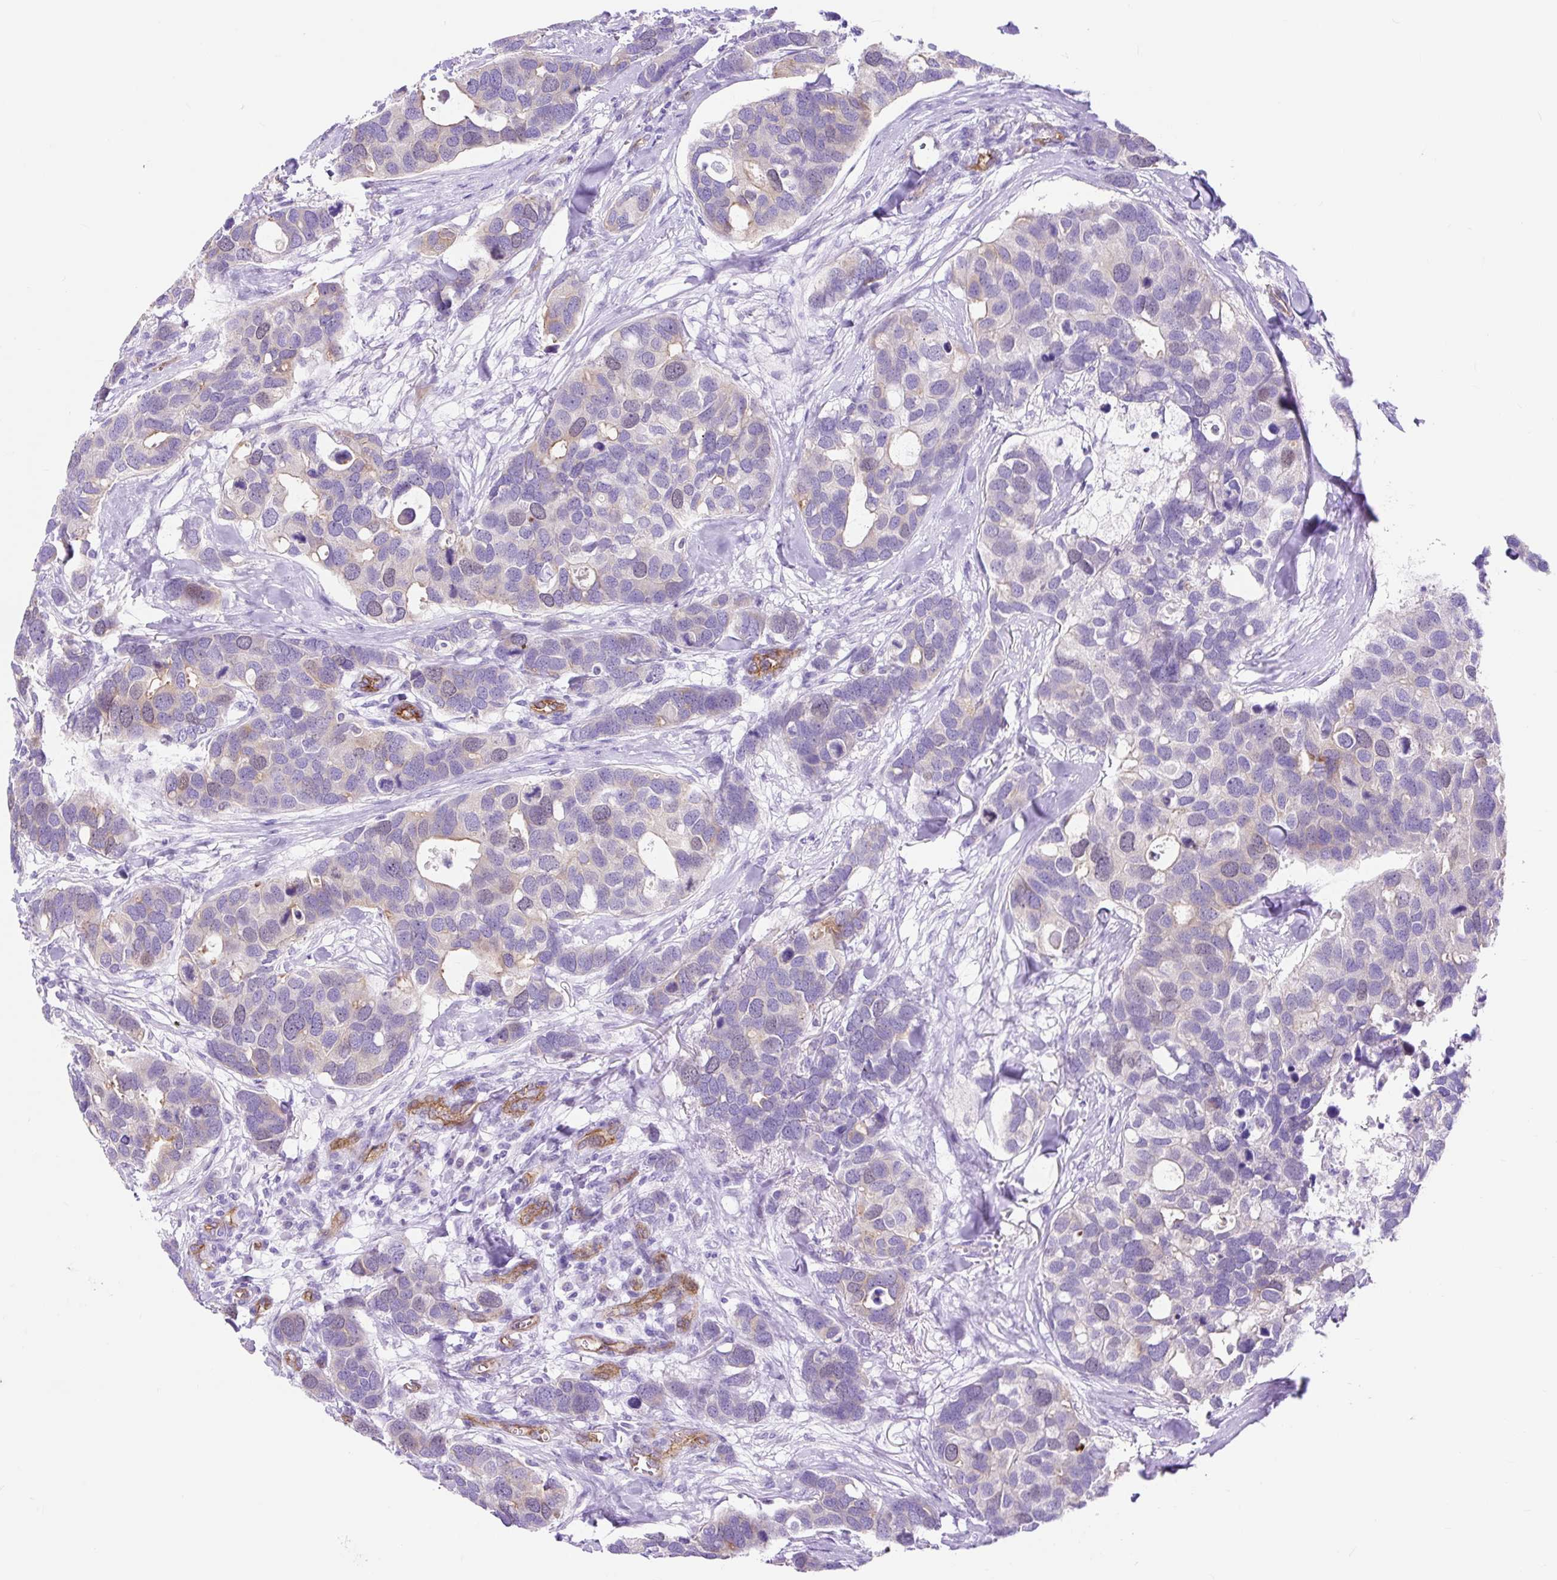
{"staining": {"intensity": "weak", "quantity": "<25%", "location": "cytoplasmic/membranous"}, "tissue": "breast cancer", "cell_type": "Tumor cells", "image_type": "cancer", "snomed": [{"axis": "morphology", "description": "Duct carcinoma"}, {"axis": "topography", "description": "Breast"}], "caption": "This histopathology image is of intraductal carcinoma (breast) stained with immunohistochemistry (IHC) to label a protein in brown with the nuclei are counter-stained blue. There is no positivity in tumor cells.", "gene": "HIP1R", "patient": {"sex": "female", "age": 83}}